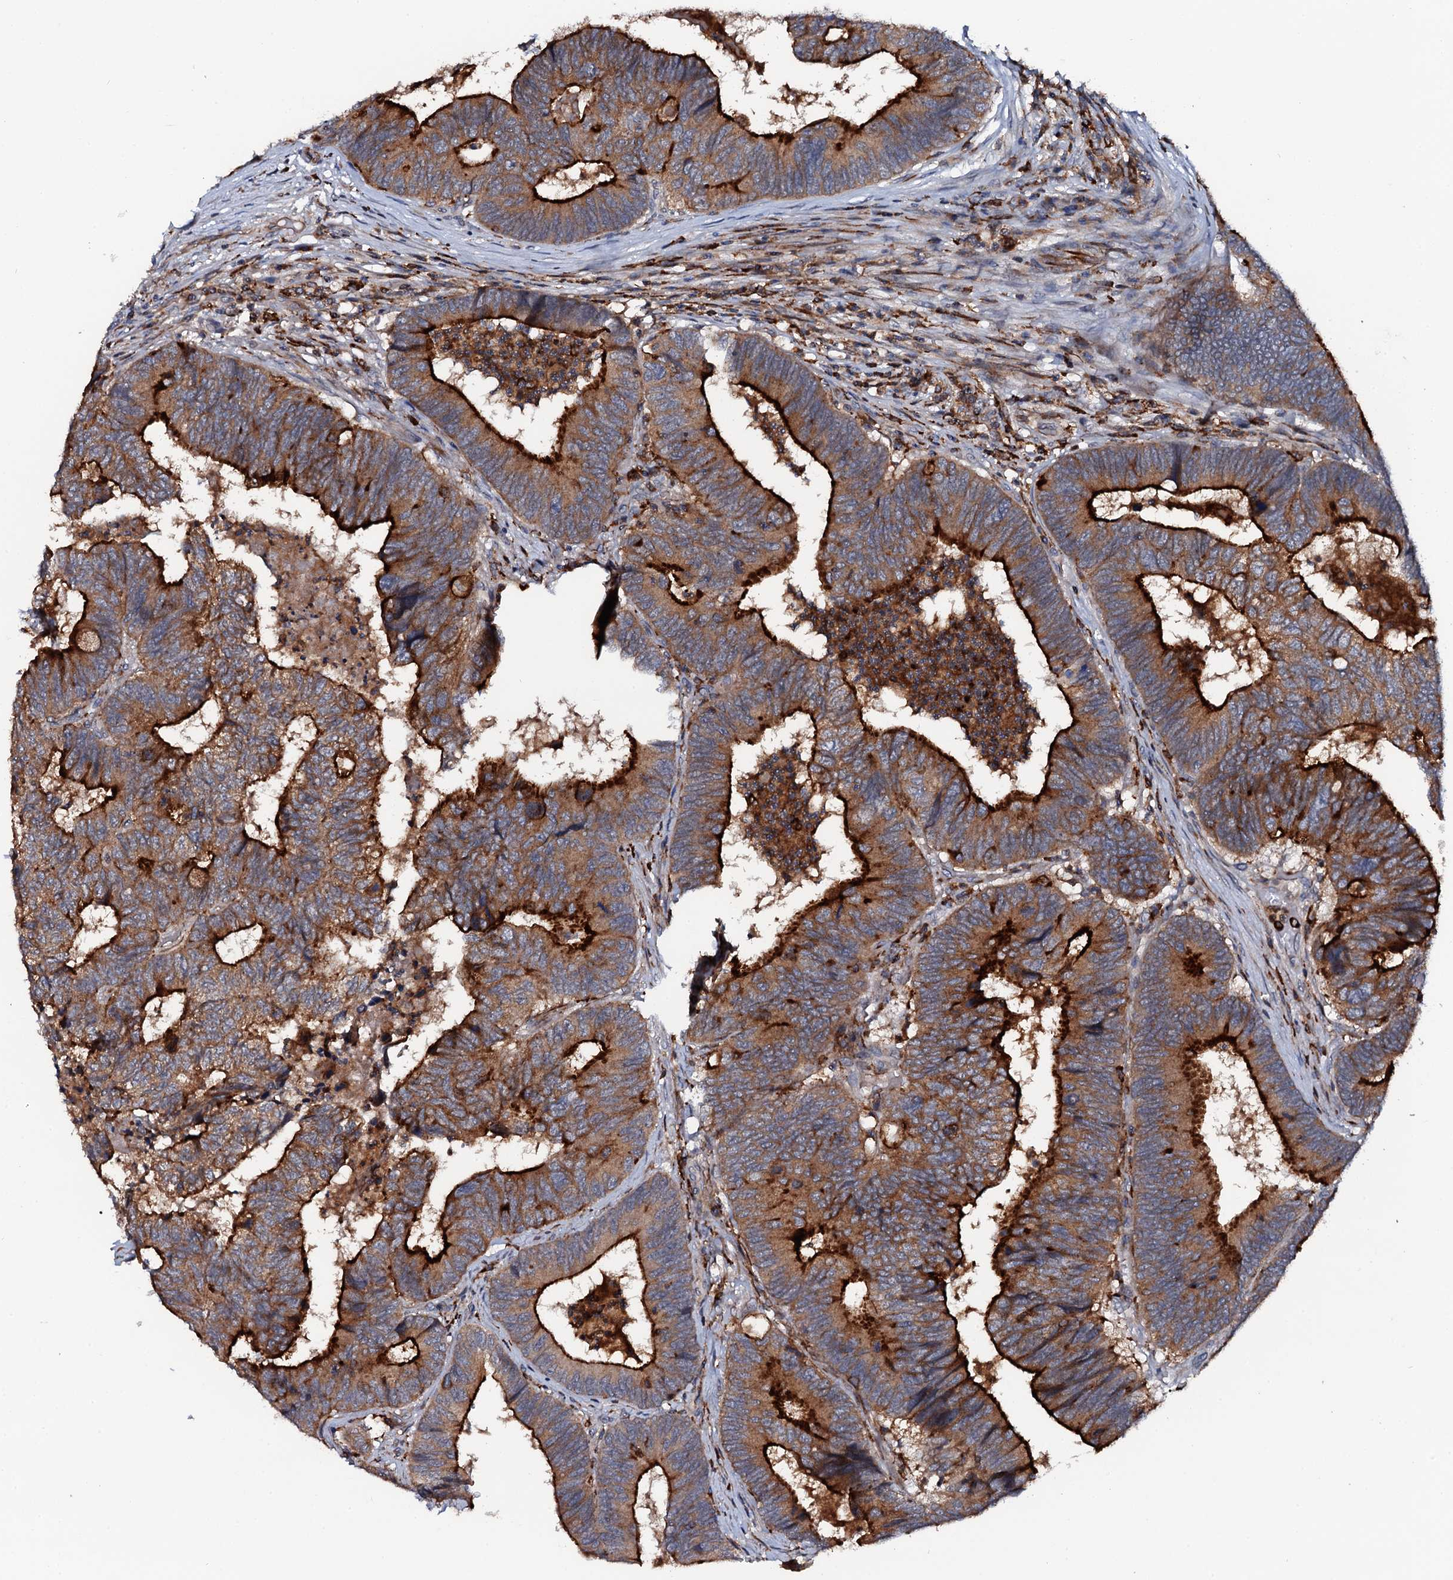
{"staining": {"intensity": "strong", "quantity": ">75%", "location": "cytoplasmic/membranous"}, "tissue": "colorectal cancer", "cell_type": "Tumor cells", "image_type": "cancer", "snomed": [{"axis": "morphology", "description": "Adenocarcinoma, NOS"}, {"axis": "topography", "description": "Colon"}], "caption": "Immunohistochemistry (IHC) histopathology image of neoplastic tissue: colorectal adenocarcinoma stained using IHC reveals high levels of strong protein expression localized specifically in the cytoplasmic/membranous of tumor cells, appearing as a cytoplasmic/membranous brown color.", "gene": "VAMP8", "patient": {"sex": "female", "age": 67}}